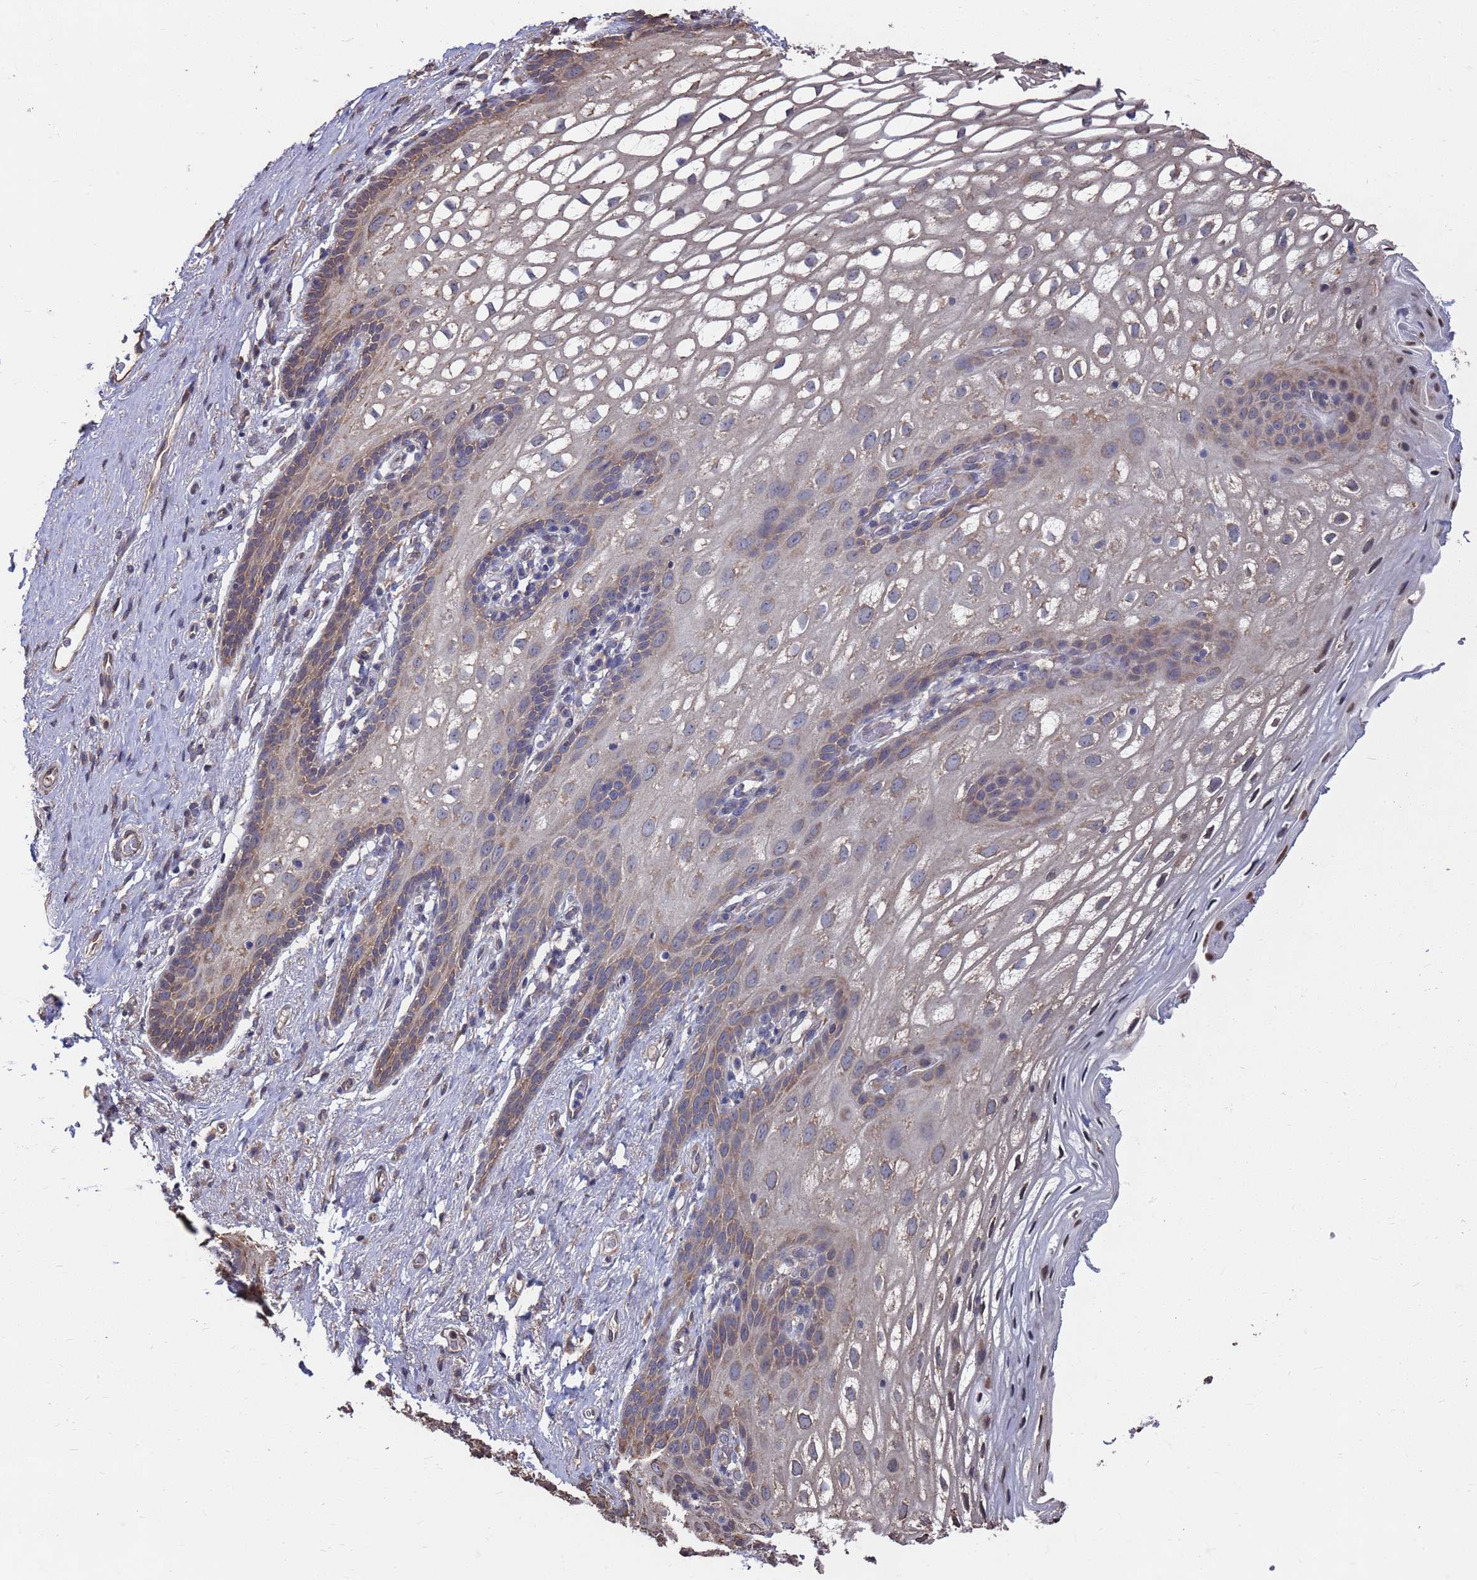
{"staining": {"intensity": "weak", "quantity": "25%-75%", "location": "cytoplasmic/membranous"}, "tissue": "vagina", "cell_type": "Squamous epithelial cells", "image_type": "normal", "snomed": [{"axis": "morphology", "description": "Normal tissue, NOS"}, {"axis": "topography", "description": "Vagina"}, {"axis": "topography", "description": "Peripheral nerve tissue"}], "caption": "Immunohistochemical staining of benign vagina demonstrates weak cytoplasmic/membranous protein positivity in about 25%-75% of squamous epithelial cells. The protein is stained brown, and the nuclei are stained in blue (DAB IHC with brightfield microscopy, high magnification).", "gene": "CFAP119", "patient": {"sex": "female", "age": 71}}